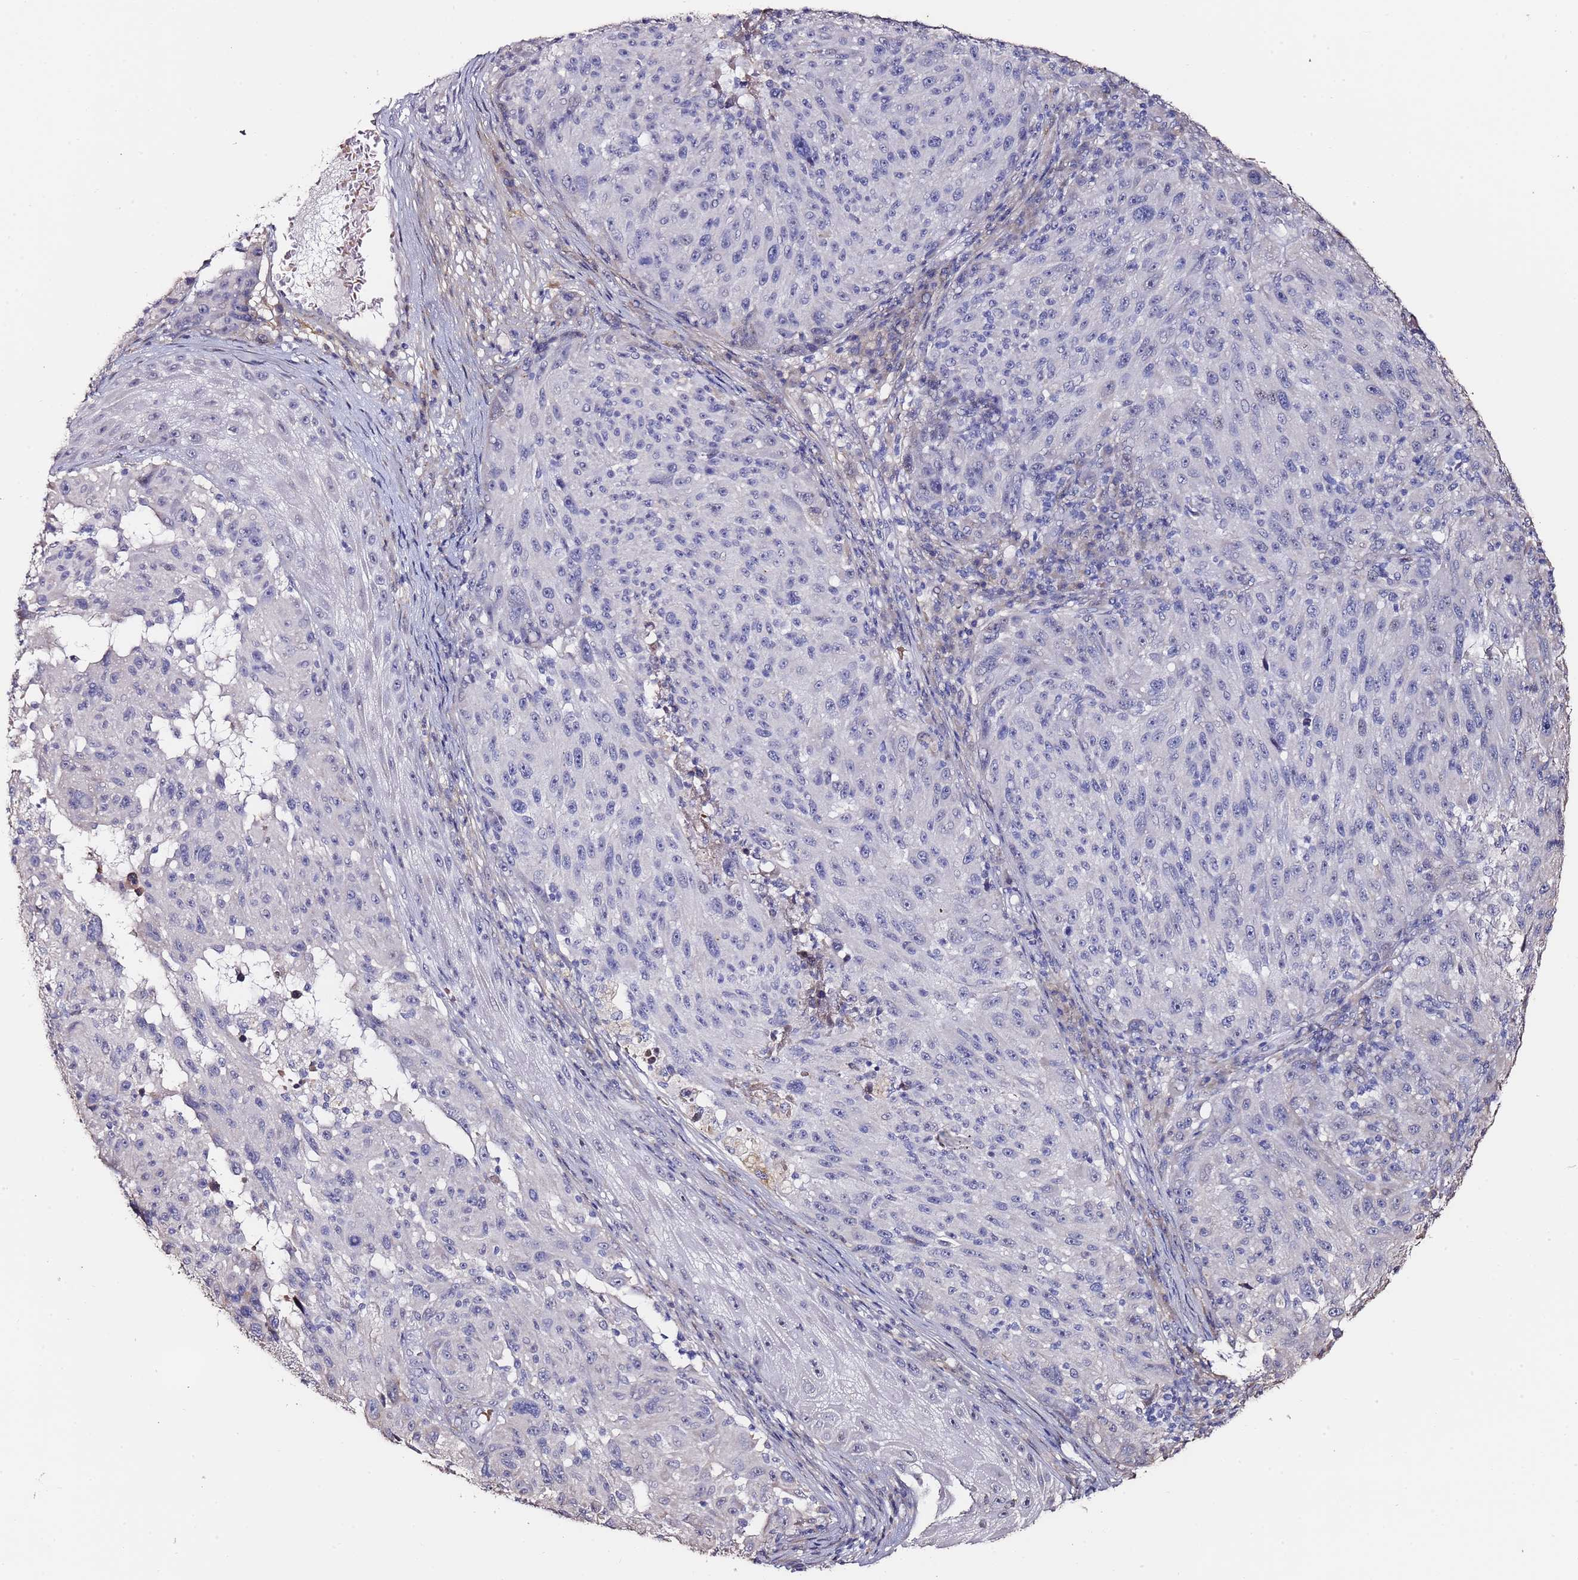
{"staining": {"intensity": "negative", "quantity": "none", "location": "none"}, "tissue": "melanoma", "cell_type": "Tumor cells", "image_type": "cancer", "snomed": [{"axis": "morphology", "description": "Malignant melanoma, NOS"}, {"axis": "topography", "description": "Skin"}], "caption": "The histopathology image displays no significant positivity in tumor cells of malignant melanoma.", "gene": "C3orf80", "patient": {"sex": "male", "age": 53}}